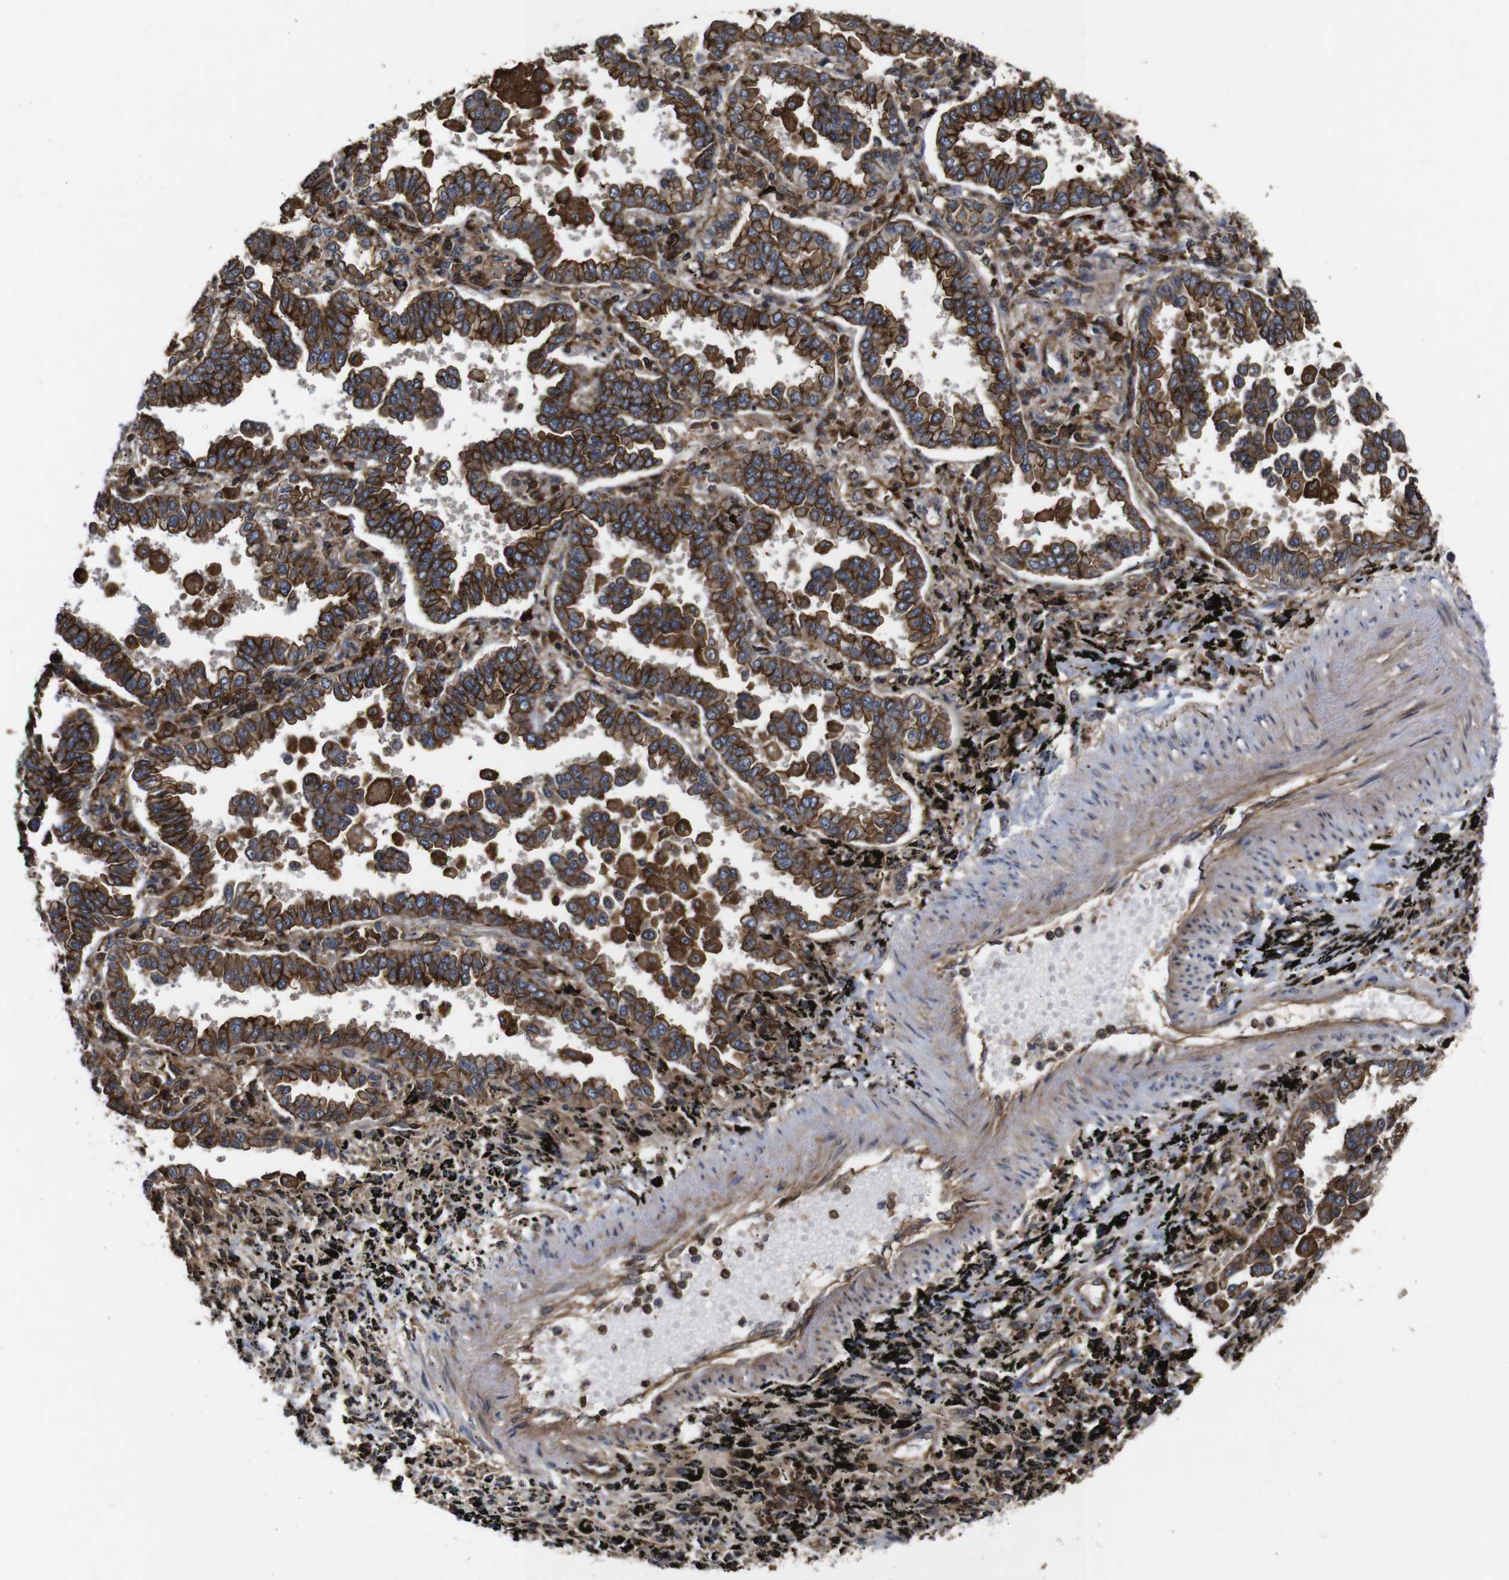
{"staining": {"intensity": "strong", "quantity": ">75%", "location": "cytoplasmic/membranous"}, "tissue": "lung cancer", "cell_type": "Tumor cells", "image_type": "cancer", "snomed": [{"axis": "morphology", "description": "Normal tissue, NOS"}, {"axis": "morphology", "description": "Adenocarcinoma, NOS"}, {"axis": "topography", "description": "Lung"}], "caption": "Immunohistochemistry photomicrograph of lung adenocarcinoma stained for a protein (brown), which shows high levels of strong cytoplasmic/membranous staining in about >75% of tumor cells.", "gene": "NANOS1", "patient": {"sex": "male", "age": 59}}